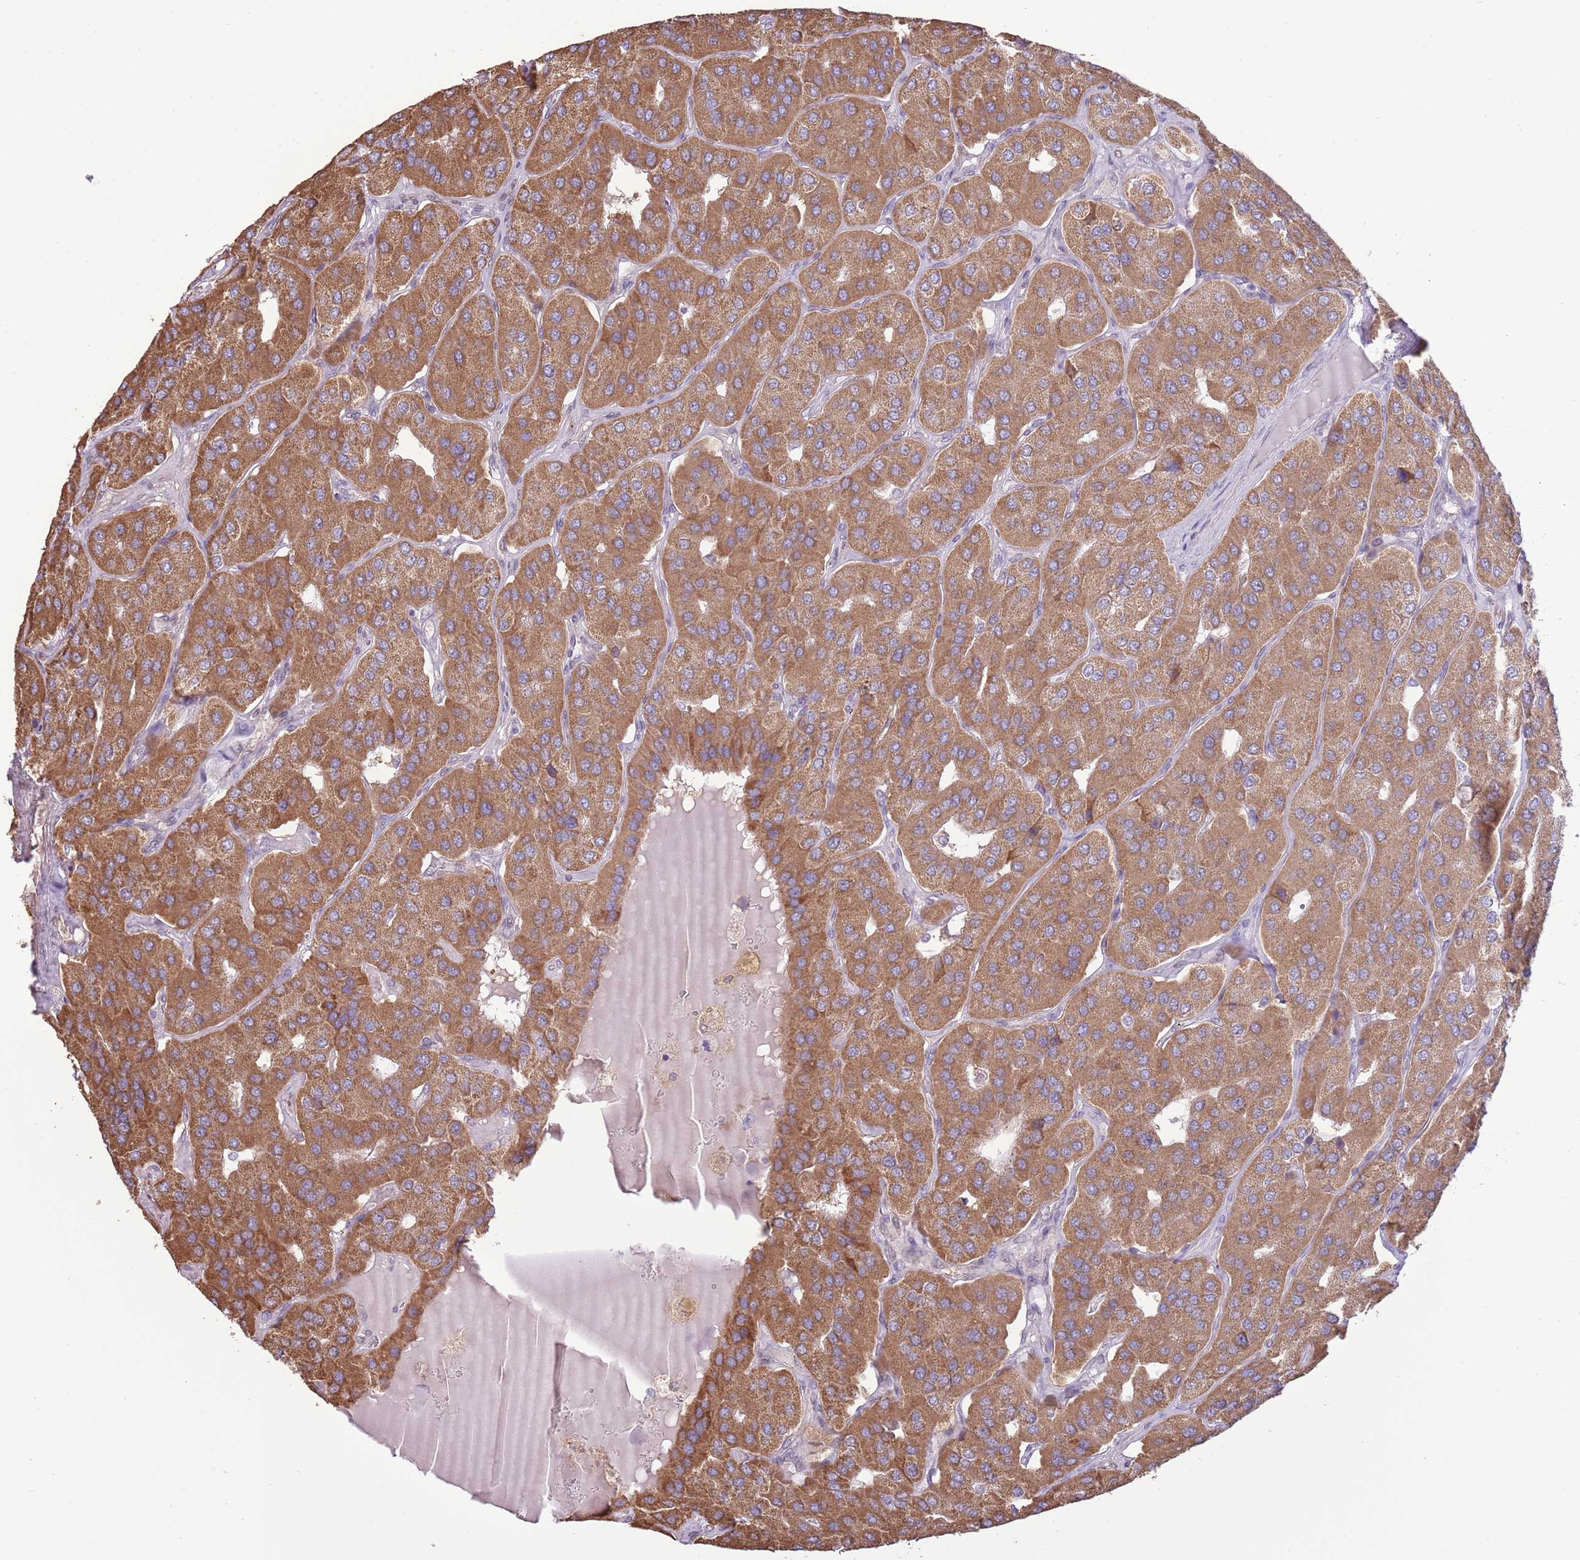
{"staining": {"intensity": "moderate", "quantity": ">75%", "location": "cytoplasmic/membranous"}, "tissue": "parathyroid gland", "cell_type": "Glandular cells", "image_type": "normal", "snomed": [{"axis": "morphology", "description": "Normal tissue, NOS"}, {"axis": "morphology", "description": "Adenoma, NOS"}, {"axis": "topography", "description": "Parathyroid gland"}], "caption": "Immunohistochemistry (IHC) histopathology image of benign parathyroid gland: parathyroid gland stained using immunohistochemistry exhibits medium levels of moderate protein expression localized specifically in the cytoplasmic/membranous of glandular cells, appearing as a cytoplasmic/membranous brown color.", "gene": "ARL2BP", "patient": {"sex": "female", "age": 86}}